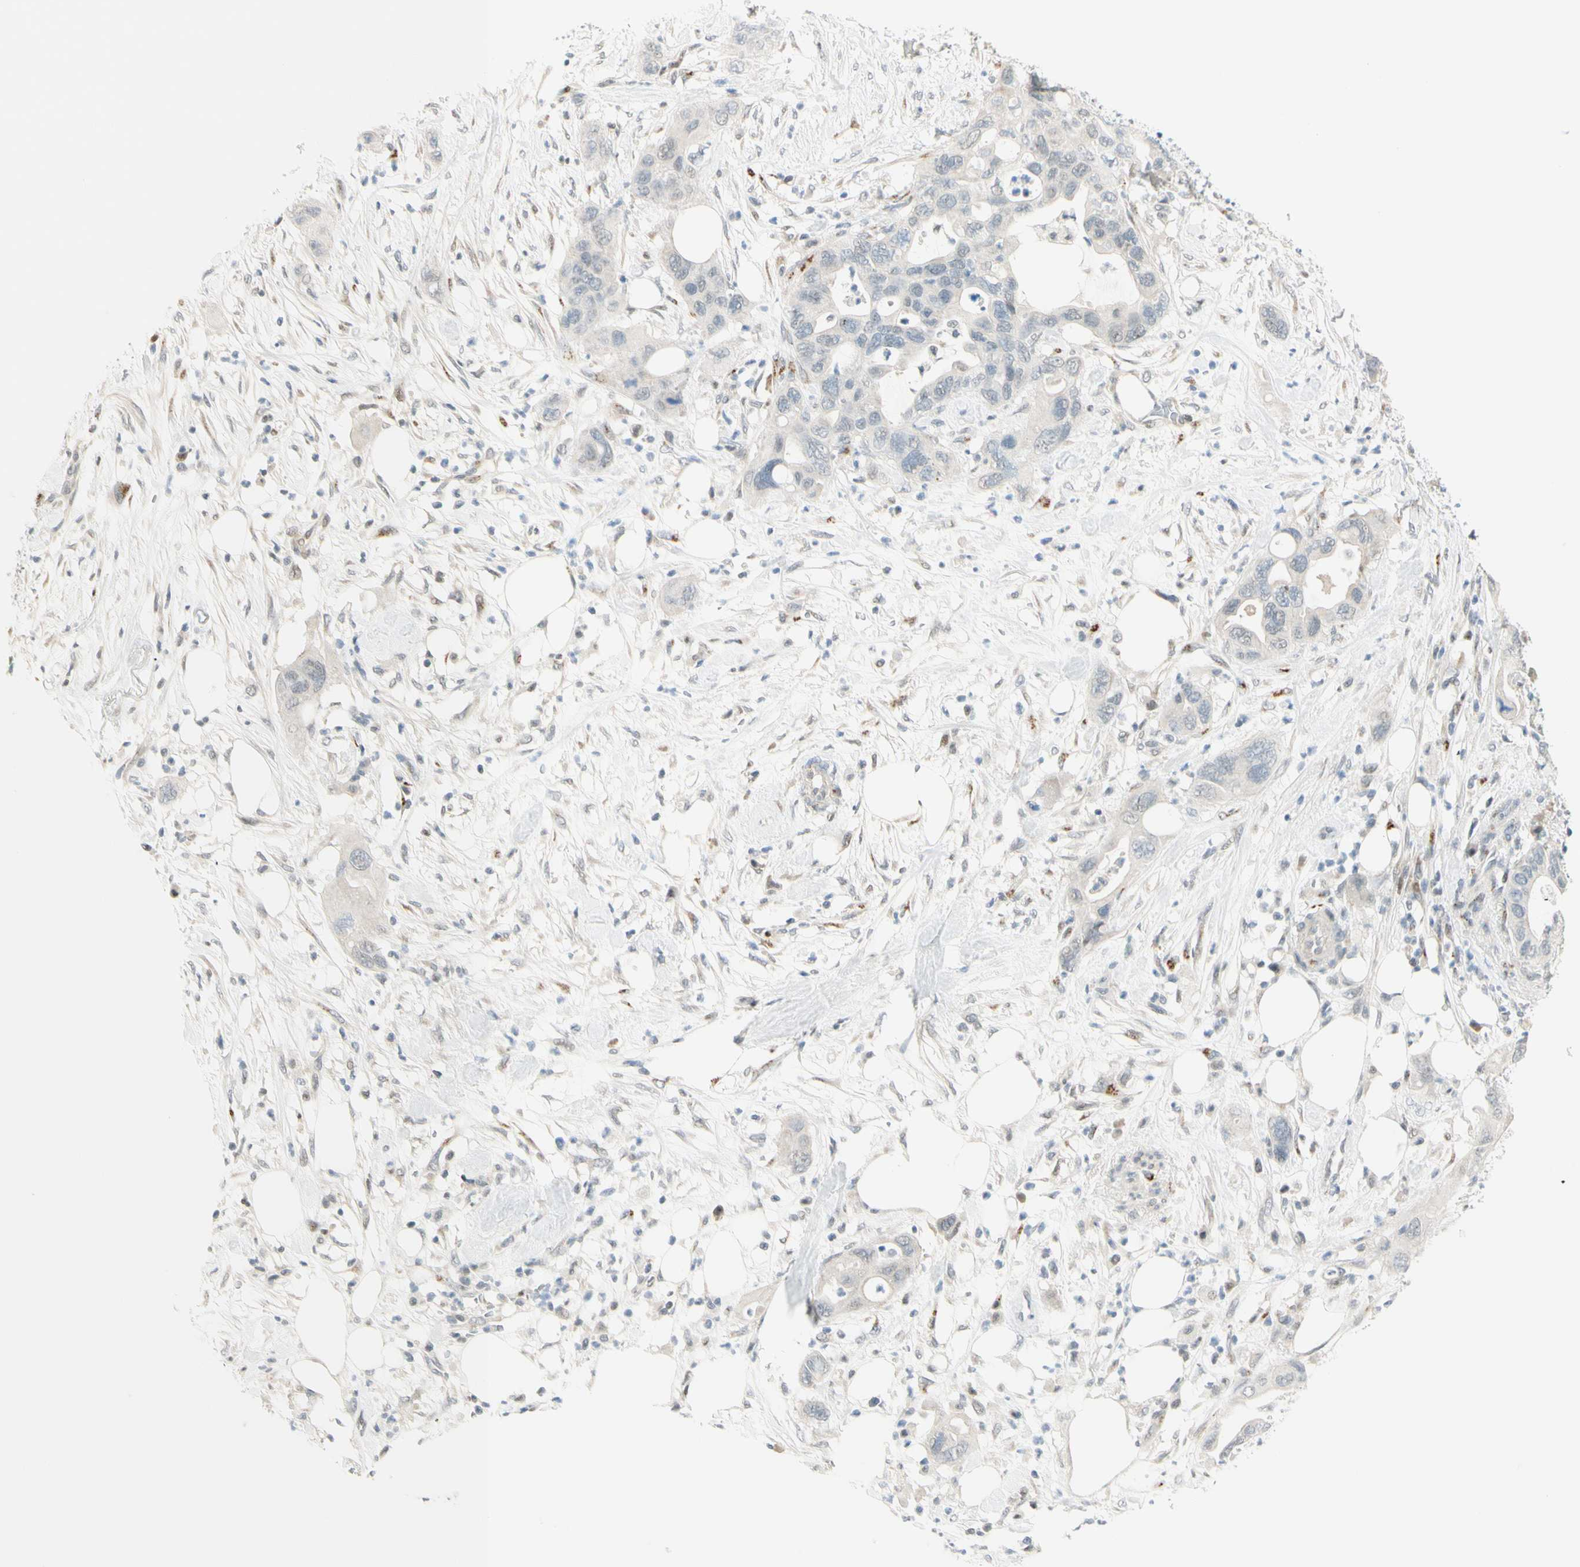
{"staining": {"intensity": "negative", "quantity": "none", "location": "none"}, "tissue": "pancreatic cancer", "cell_type": "Tumor cells", "image_type": "cancer", "snomed": [{"axis": "morphology", "description": "Adenocarcinoma, NOS"}, {"axis": "topography", "description": "Pancreas"}], "caption": "This photomicrograph is of pancreatic adenocarcinoma stained with immunohistochemistry (IHC) to label a protein in brown with the nuclei are counter-stained blue. There is no expression in tumor cells.", "gene": "B4GALNT1", "patient": {"sex": "female", "age": 71}}